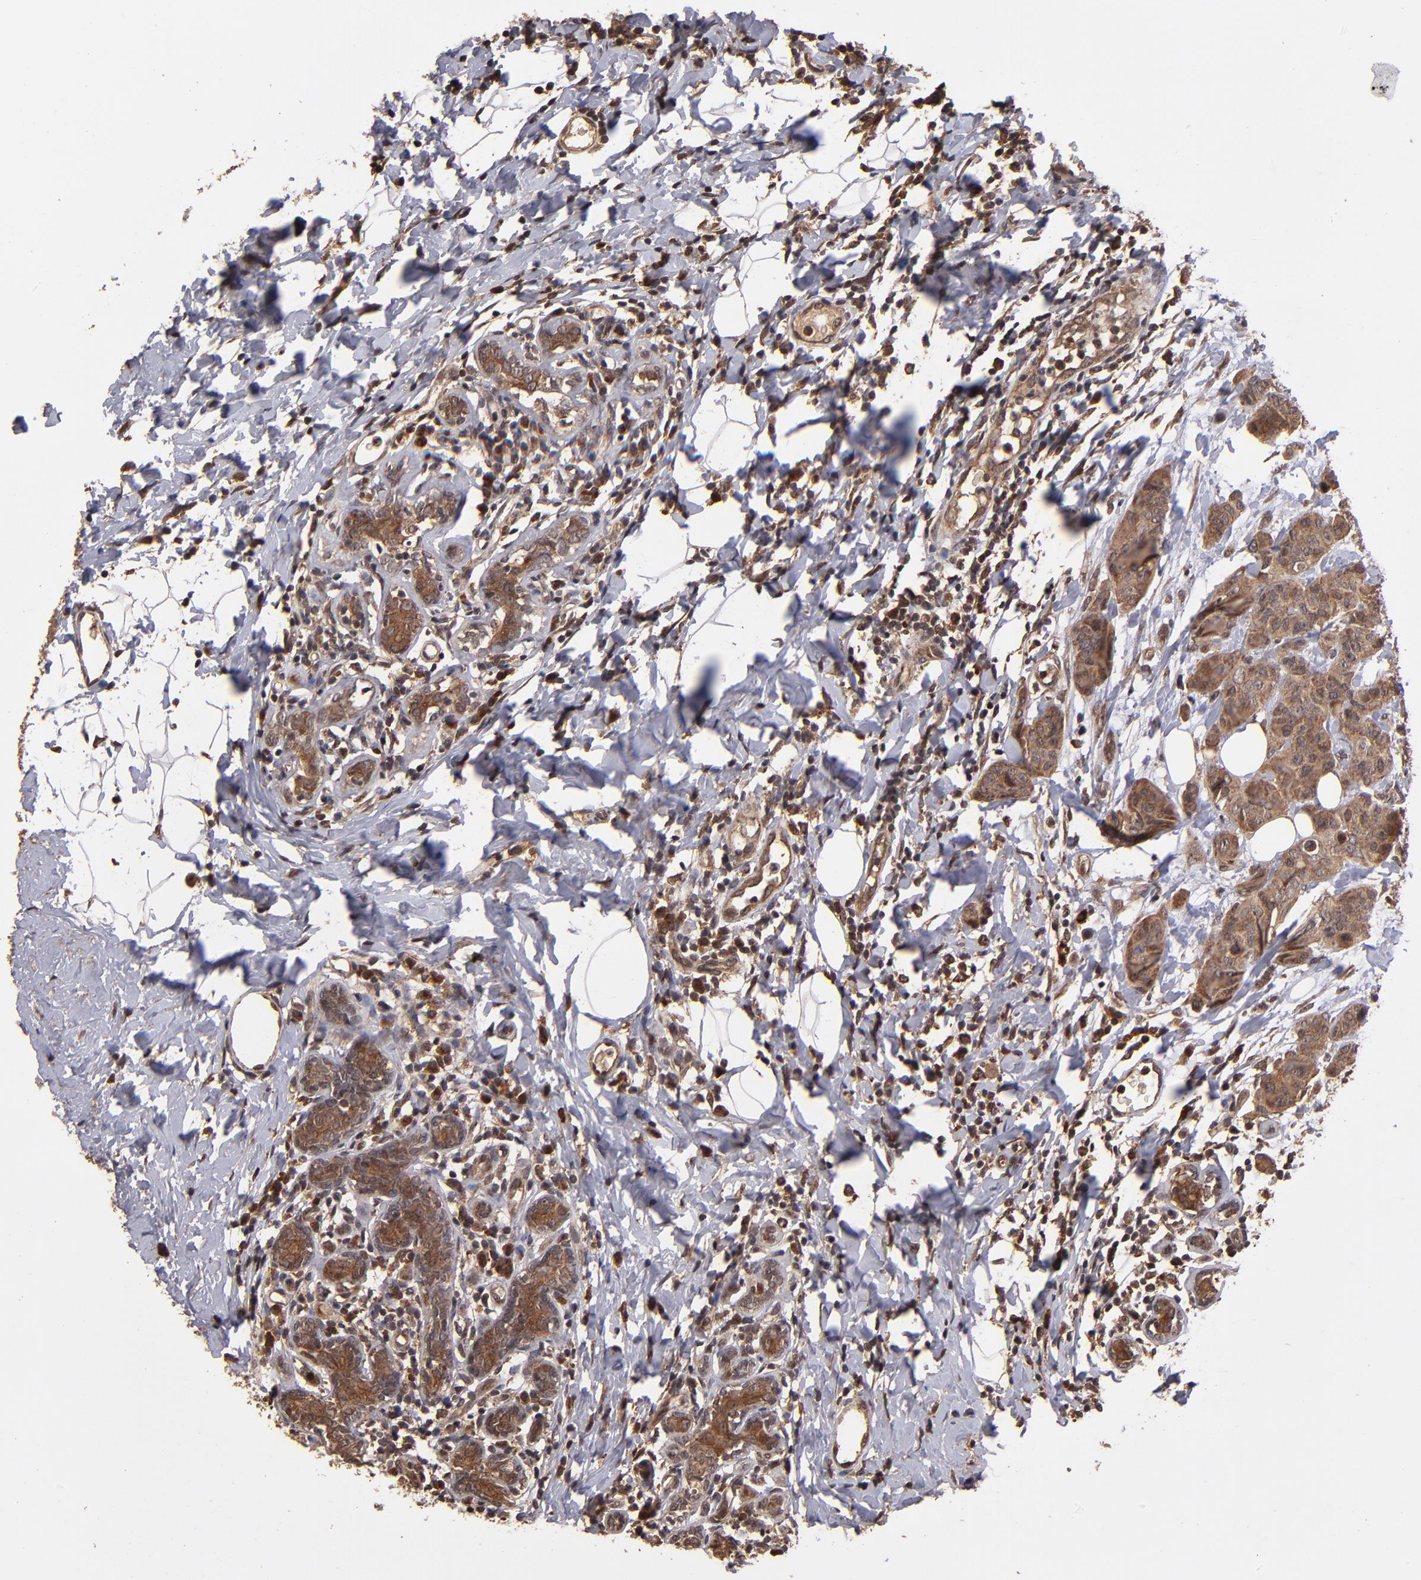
{"staining": {"intensity": "moderate", "quantity": ">75%", "location": "cytoplasmic/membranous"}, "tissue": "breast cancer", "cell_type": "Tumor cells", "image_type": "cancer", "snomed": [{"axis": "morphology", "description": "Duct carcinoma"}, {"axis": "topography", "description": "Breast"}], "caption": "Brown immunohistochemical staining in breast cancer exhibits moderate cytoplasmic/membranous staining in about >75% of tumor cells.", "gene": "NFE2L2", "patient": {"sex": "female", "age": 40}}